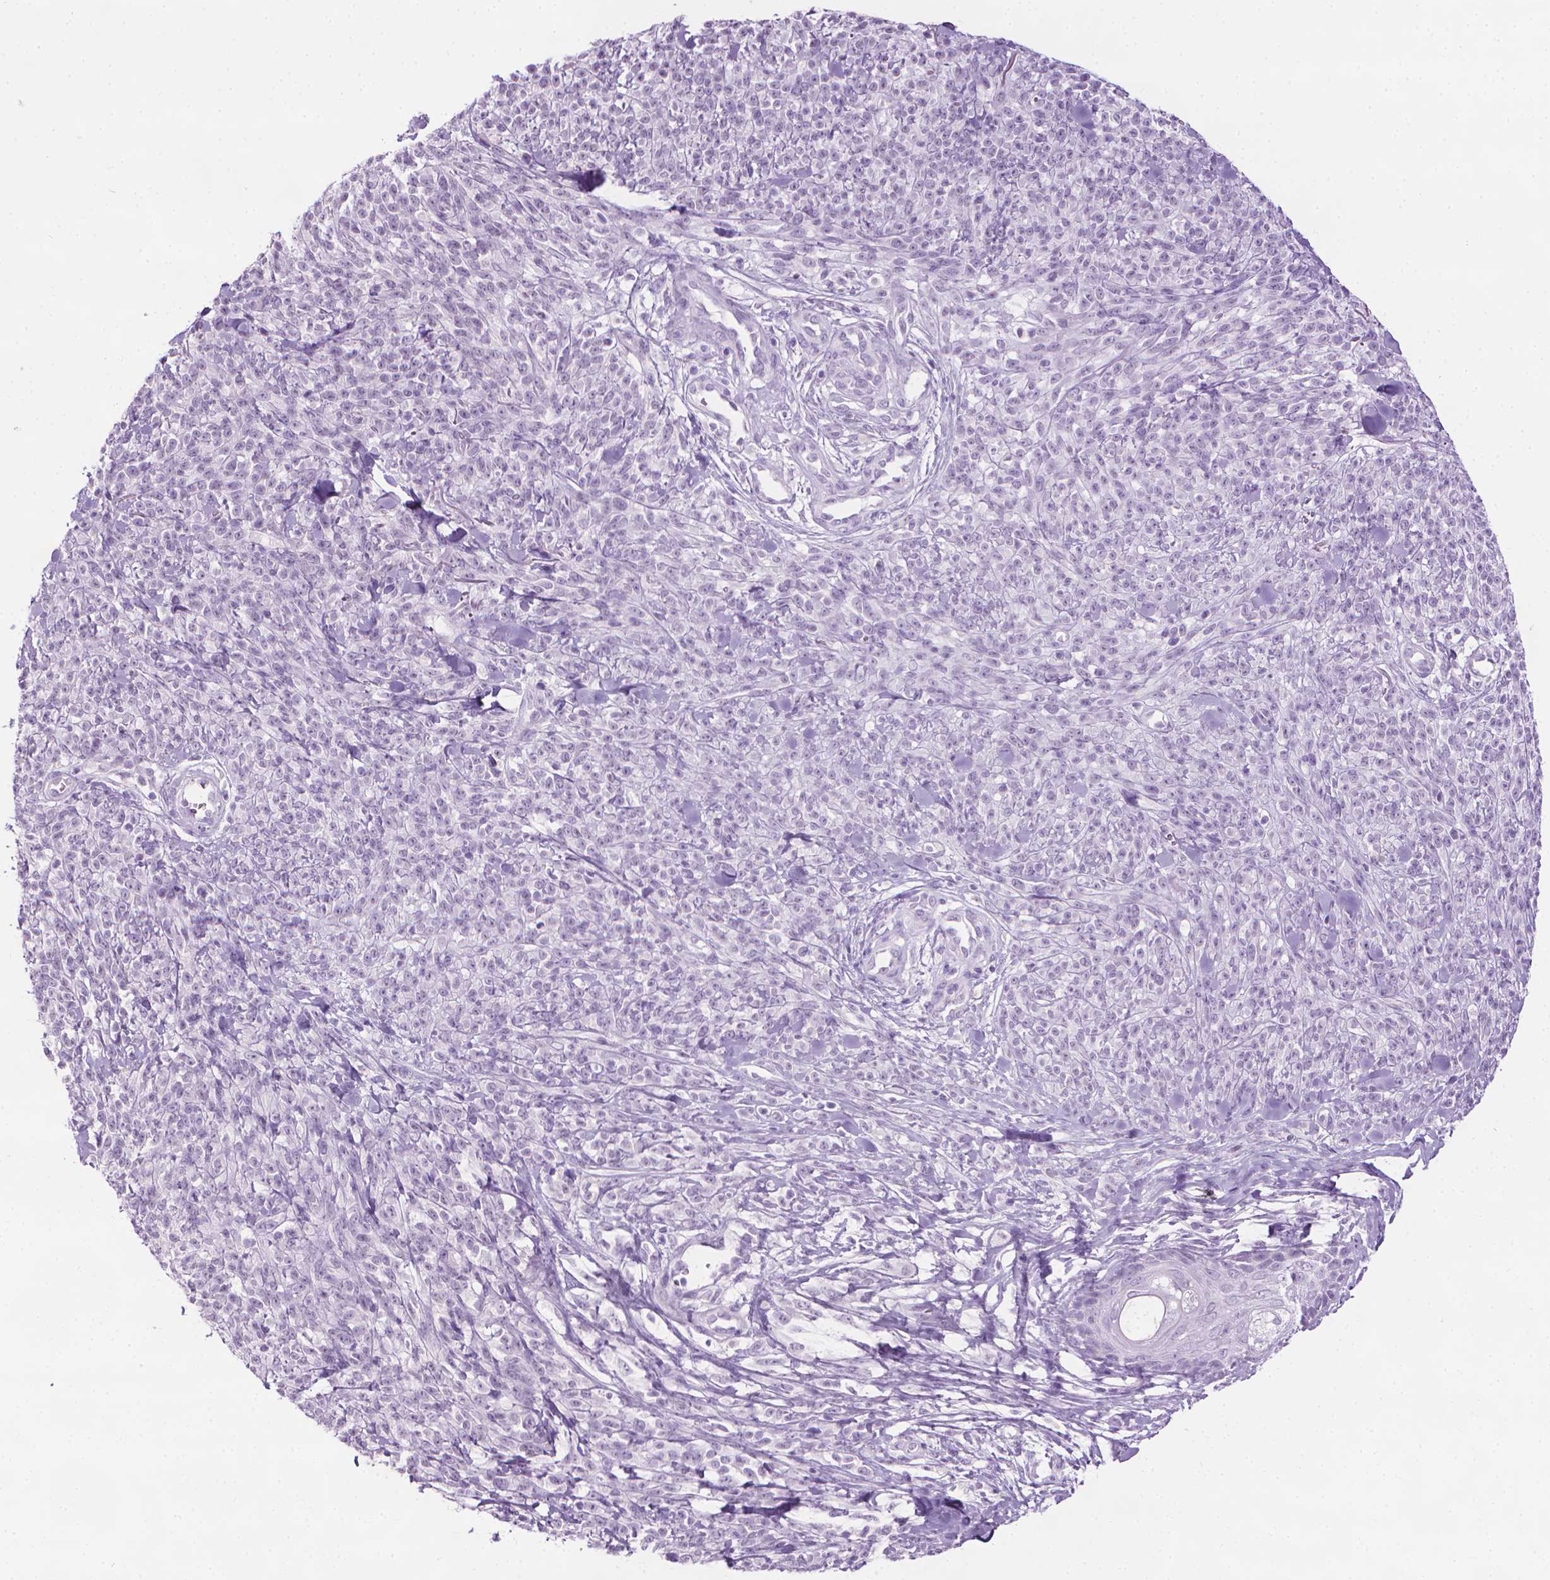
{"staining": {"intensity": "negative", "quantity": "none", "location": "none"}, "tissue": "melanoma", "cell_type": "Tumor cells", "image_type": "cancer", "snomed": [{"axis": "morphology", "description": "Malignant melanoma, NOS"}, {"axis": "topography", "description": "Skin"}, {"axis": "topography", "description": "Skin of trunk"}], "caption": "Tumor cells show no significant staining in melanoma.", "gene": "DNAI7", "patient": {"sex": "male", "age": 74}}